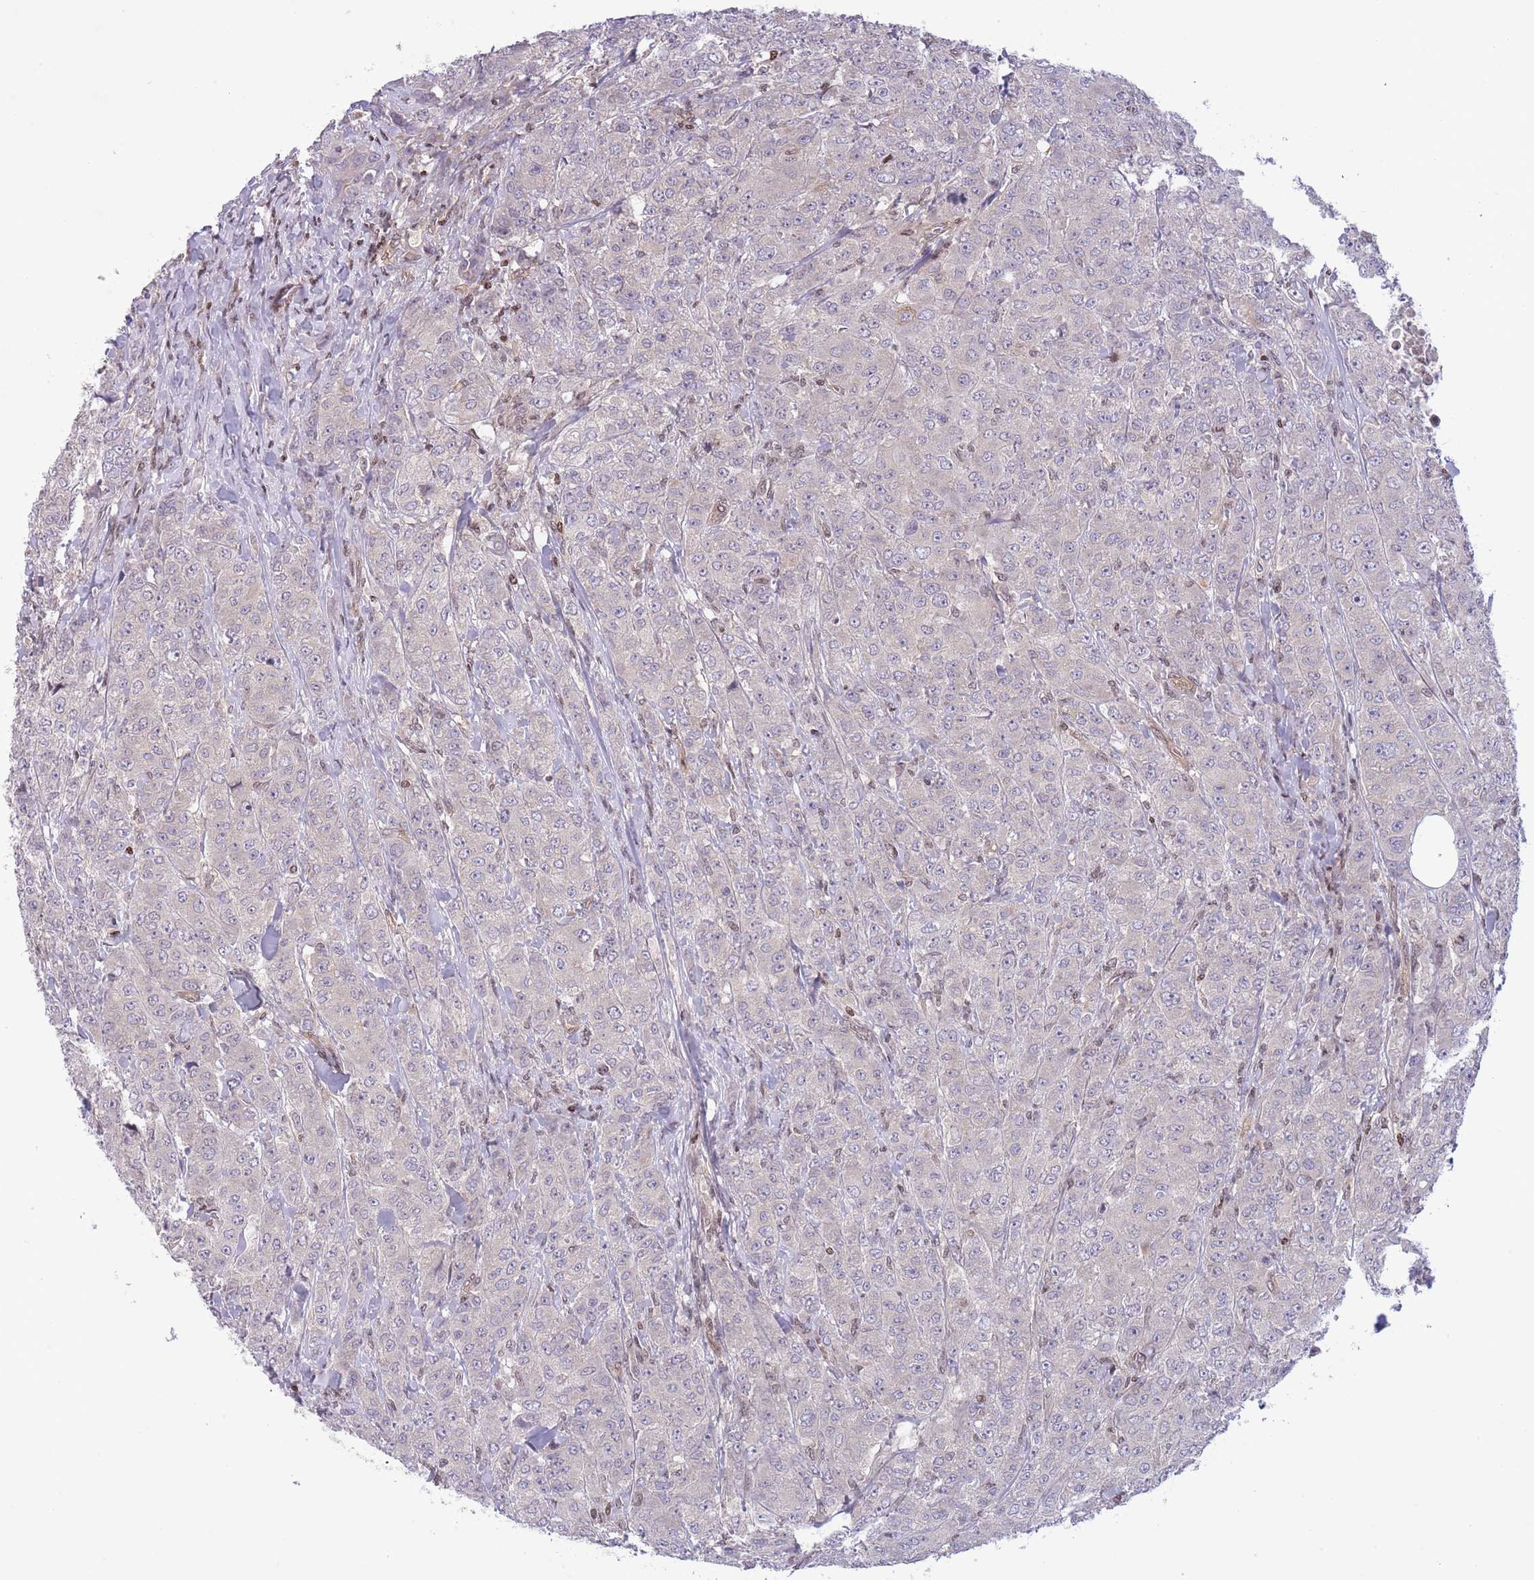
{"staining": {"intensity": "negative", "quantity": "none", "location": "none"}, "tissue": "breast cancer", "cell_type": "Tumor cells", "image_type": "cancer", "snomed": [{"axis": "morphology", "description": "Duct carcinoma"}, {"axis": "topography", "description": "Breast"}], "caption": "The image displays no staining of tumor cells in invasive ductal carcinoma (breast).", "gene": "SLC35F5", "patient": {"sex": "female", "age": 43}}